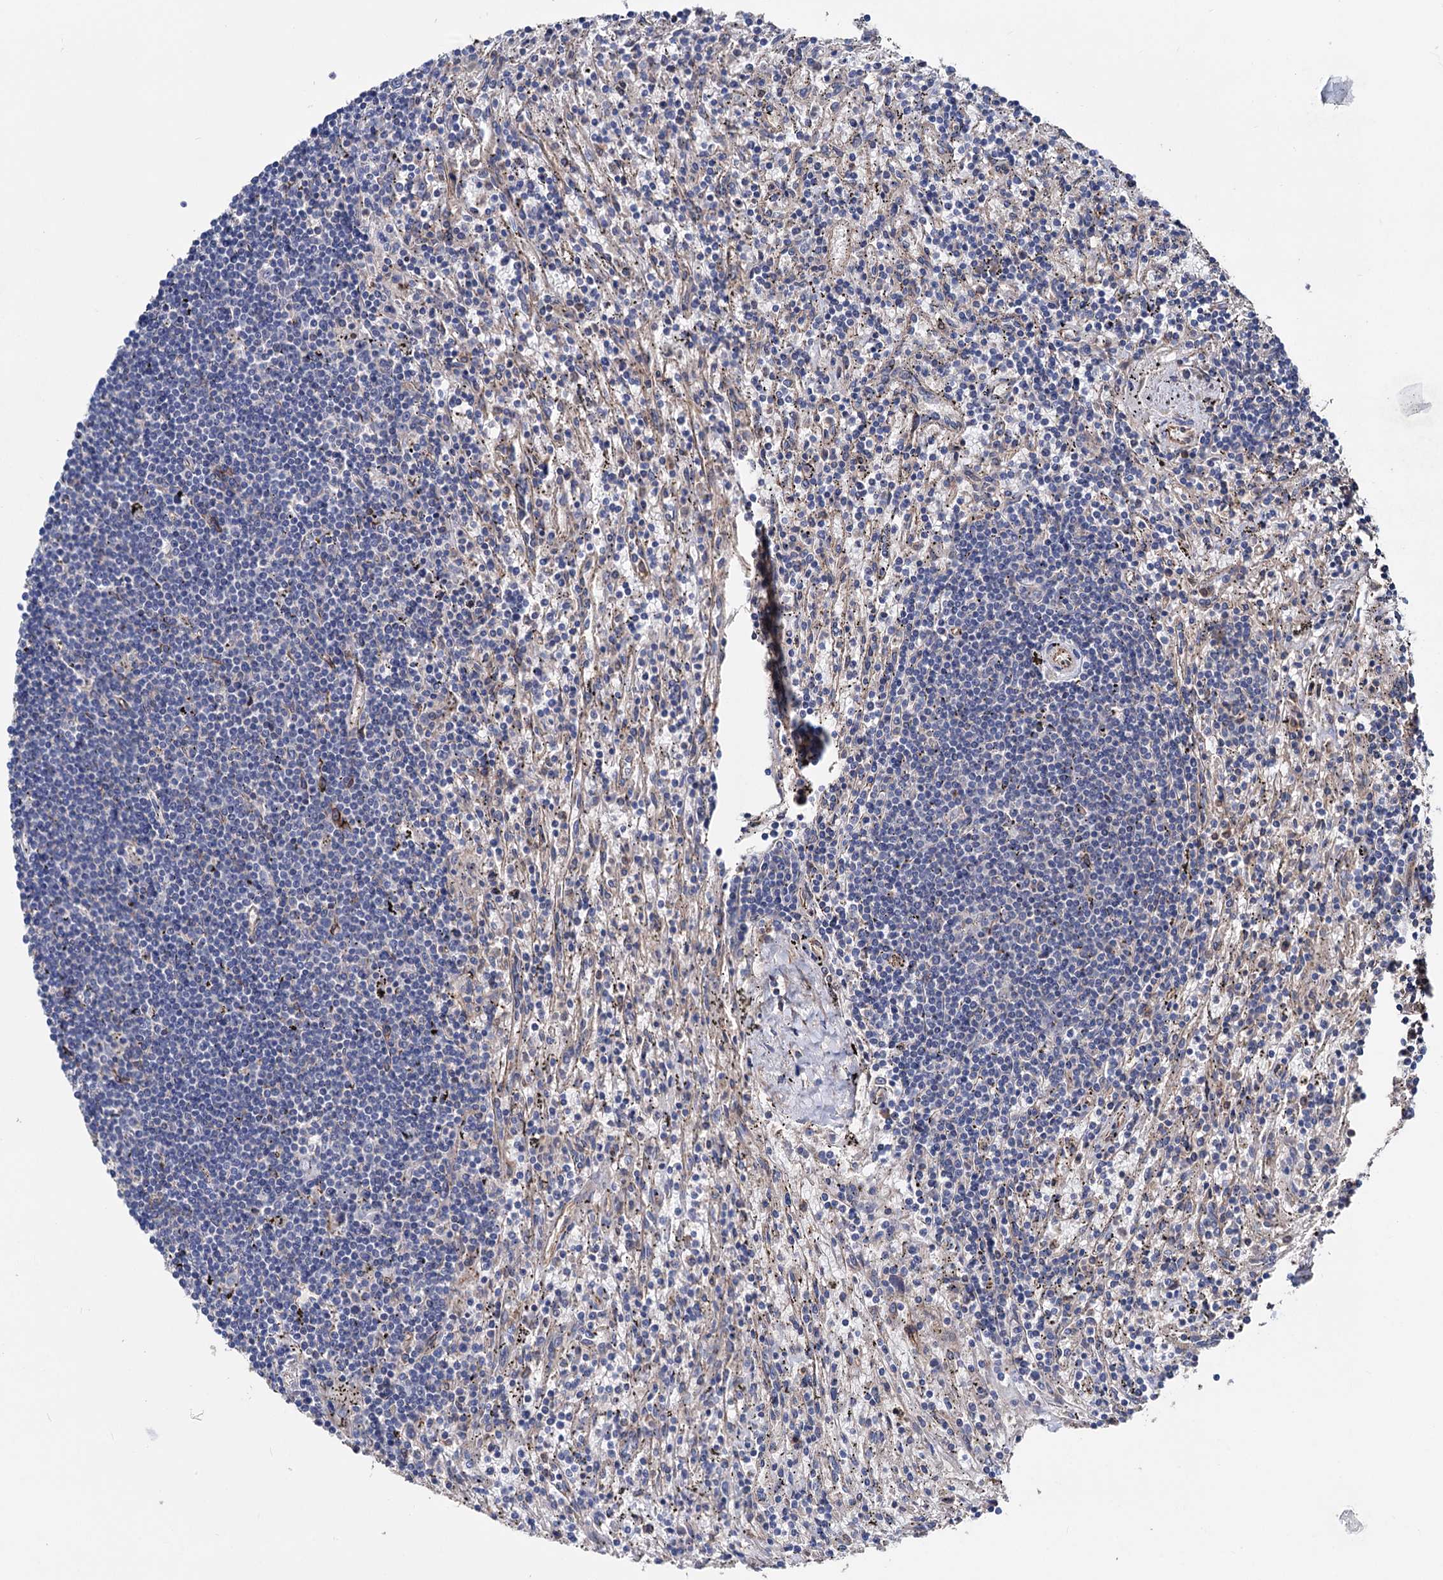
{"staining": {"intensity": "negative", "quantity": "none", "location": "none"}, "tissue": "lymphoma", "cell_type": "Tumor cells", "image_type": "cancer", "snomed": [{"axis": "morphology", "description": "Malignant lymphoma, non-Hodgkin's type, Low grade"}, {"axis": "topography", "description": "Spleen"}], "caption": "Immunohistochemistry histopathology image of neoplastic tissue: human malignant lymphoma, non-Hodgkin's type (low-grade) stained with DAB (3,3'-diaminobenzidine) demonstrates no significant protein staining in tumor cells.", "gene": "STING1", "patient": {"sex": "male", "age": 76}}